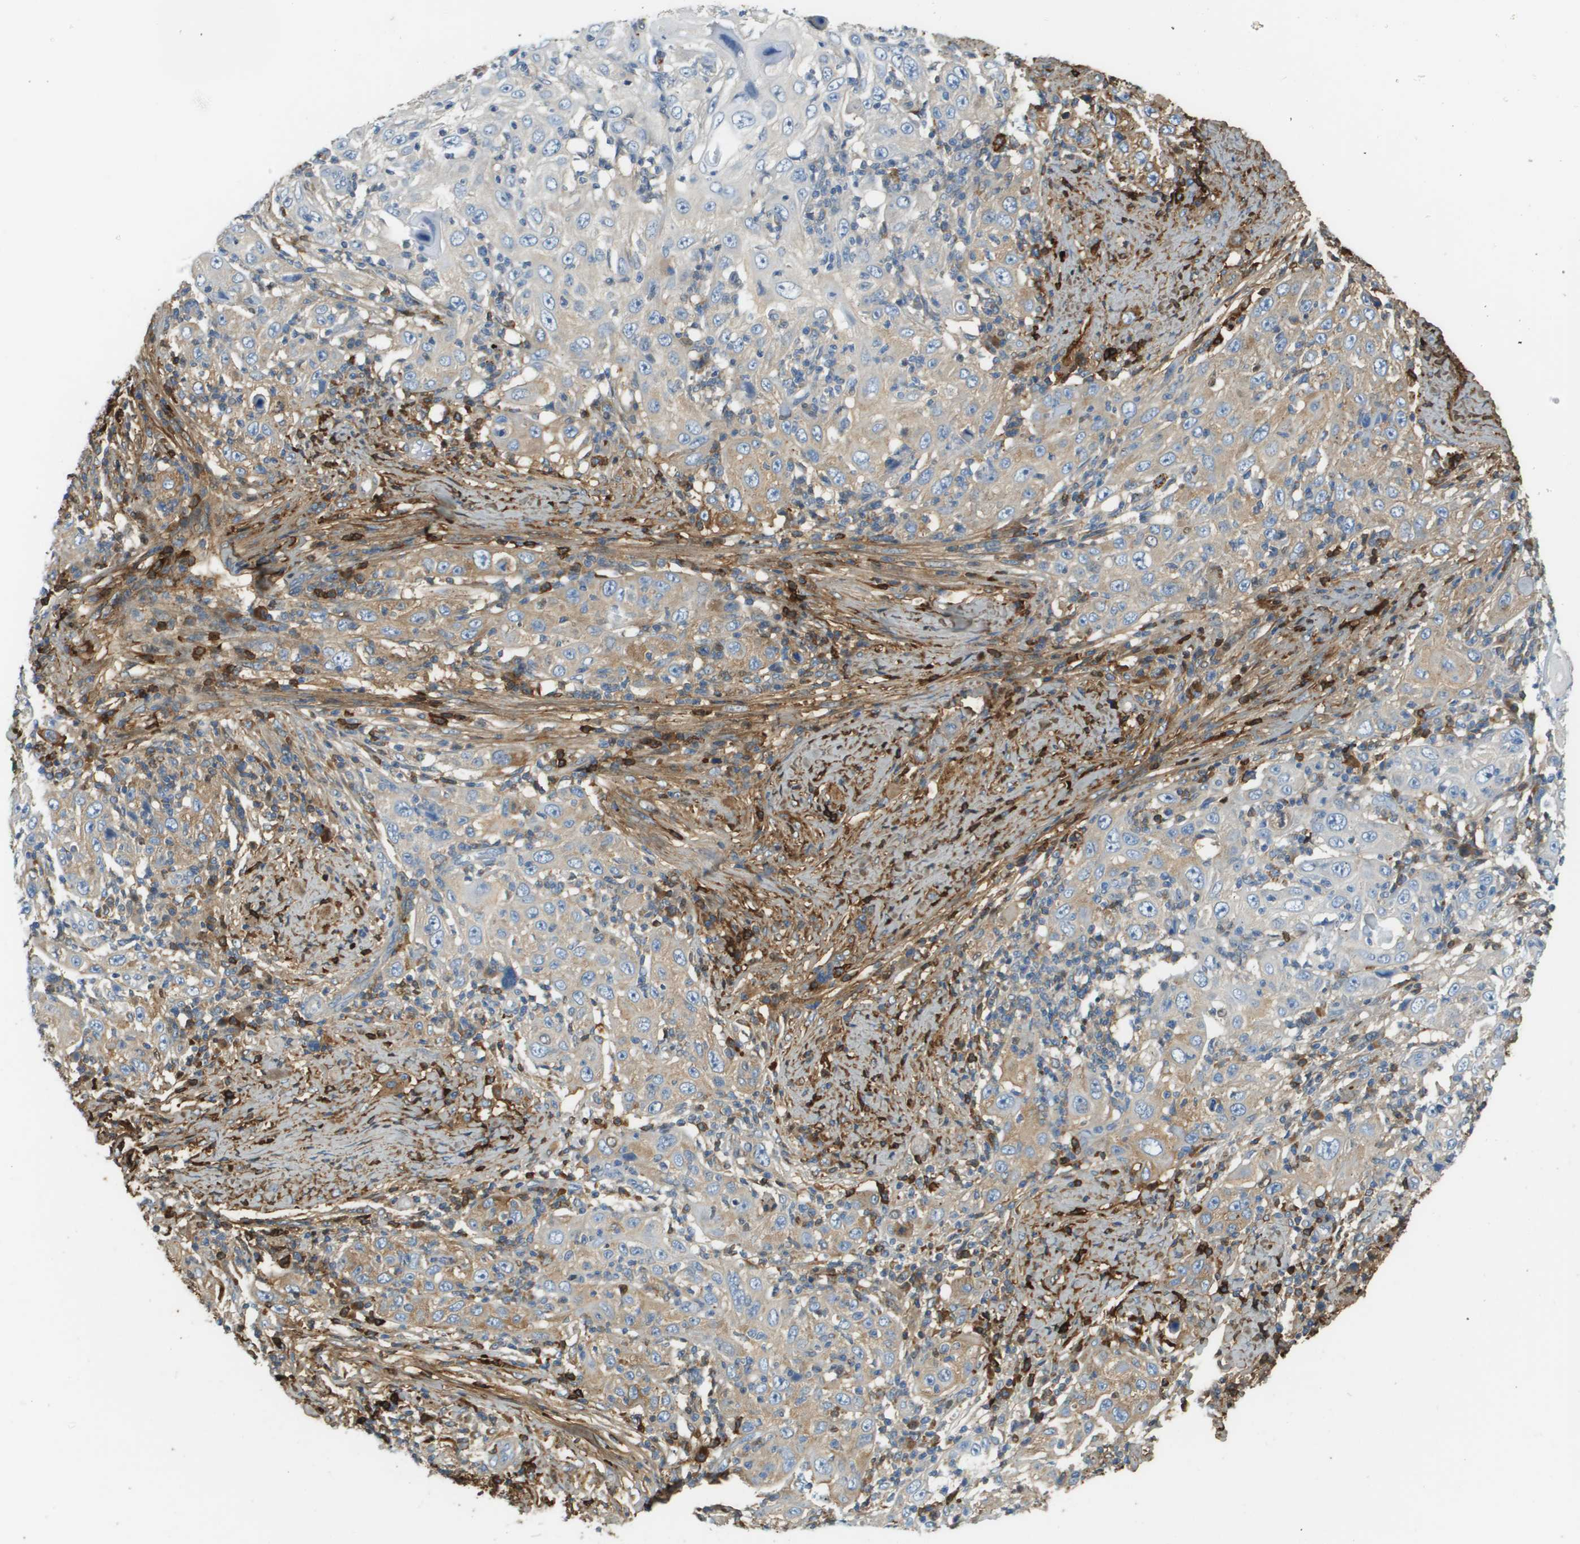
{"staining": {"intensity": "weak", "quantity": "<25%", "location": "cytoplasmic/membranous"}, "tissue": "skin cancer", "cell_type": "Tumor cells", "image_type": "cancer", "snomed": [{"axis": "morphology", "description": "Squamous cell carcinoma, NOS"}, {"axis": "topography", "description": "Skin"}], "caption": "Immunohistochemistry micrograph of neoplastic tissue: skin cancer (squamous cell carcinoma) stained with DAB (3,3'-diaminobenzidine) demonstrates no significant protein positivity in tumor cells.", "gene": "DCN", "patient": {"sex": "female", "age": 88}}